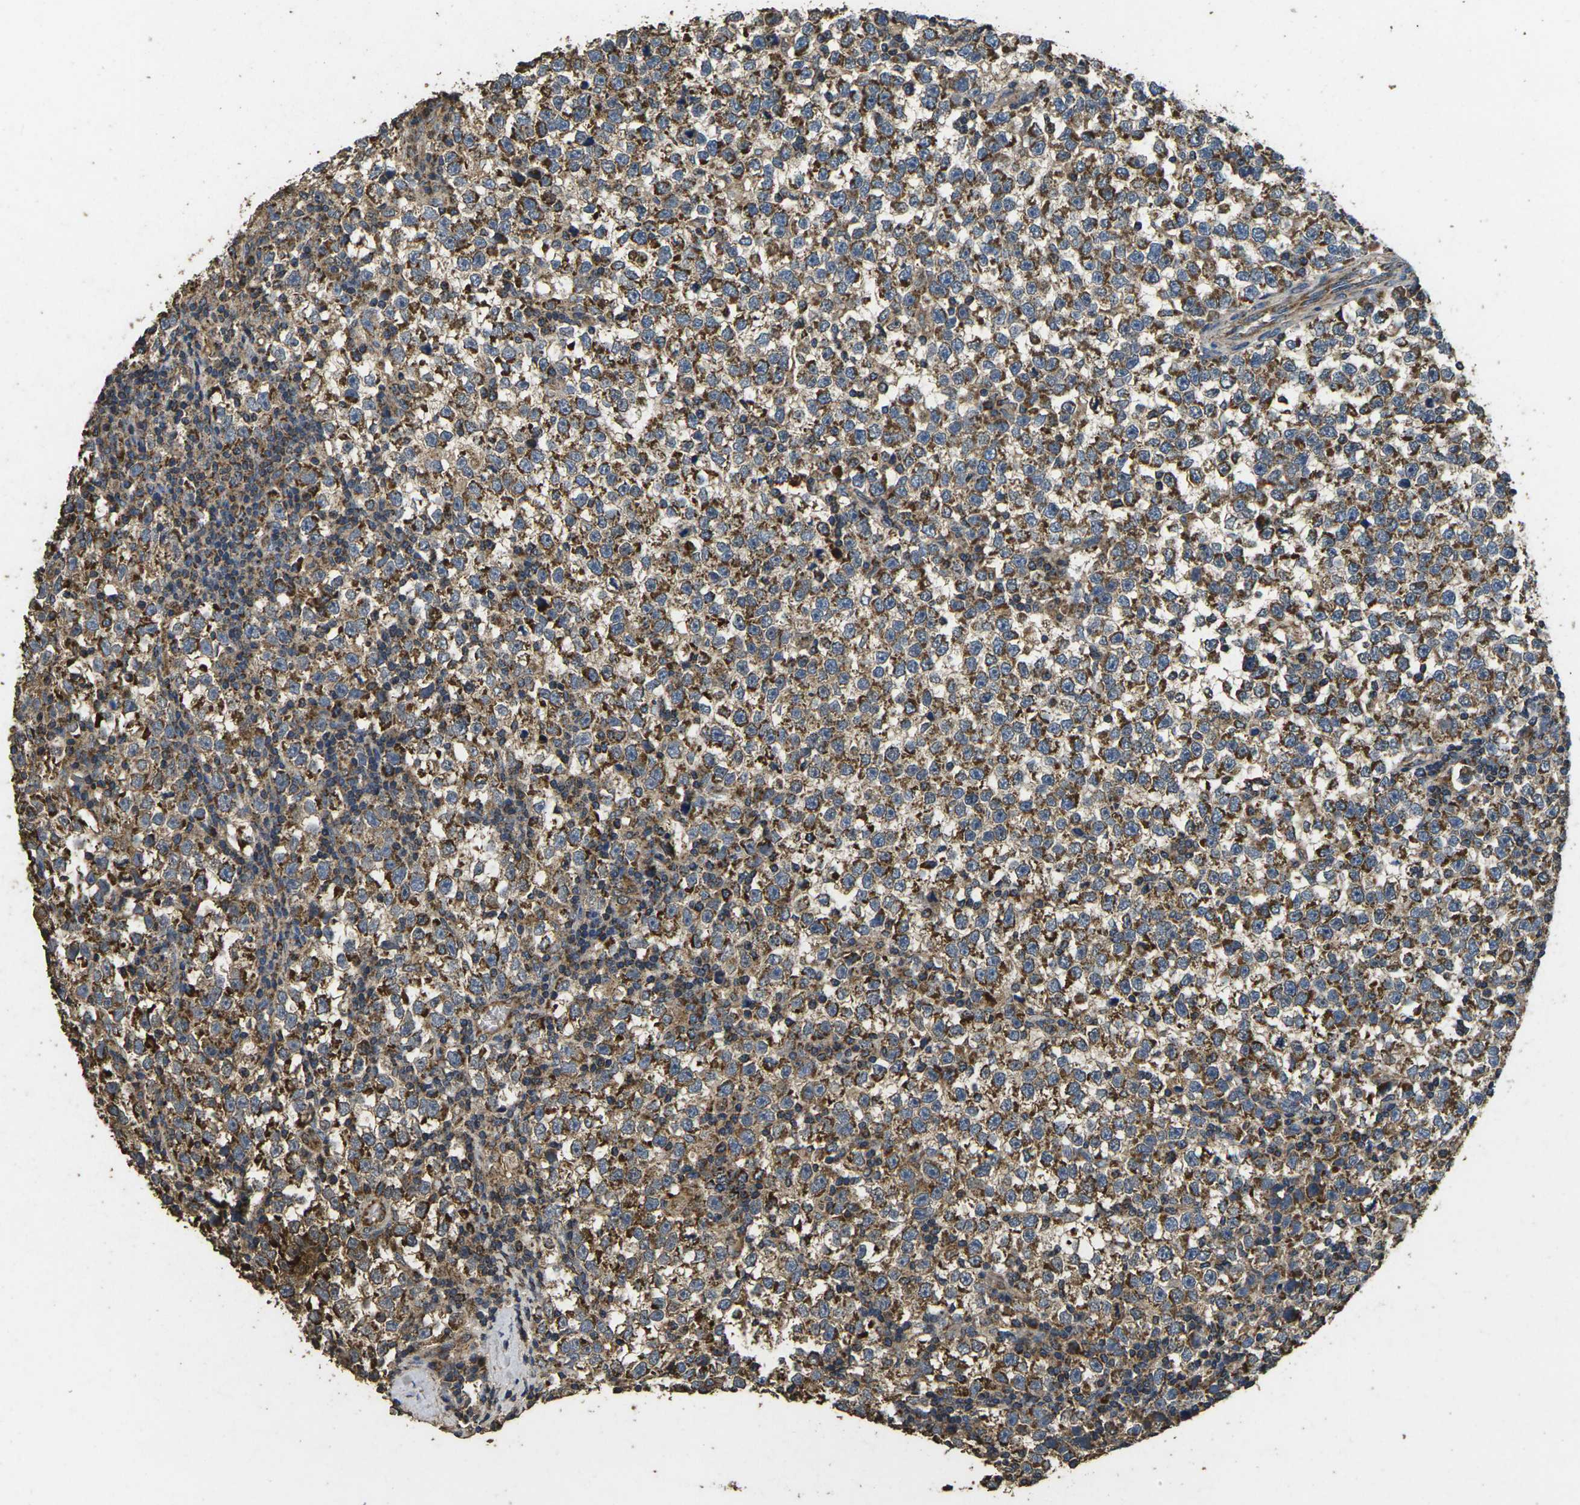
{"staining": {"intensity": "moderate", "quantity": ">75%", "location": "cytoplasmic/membranous"}, "tissue": "testis cancer", "cell_type": "Tumor cells", "image_type": "cancer", "snomed": [{"axis": "morphology", "description": "Seminoma, NOS"}, {"axis": "topography", "description": "Testis"}], "caption": "Tumor cells display medium levels of moderate cytoplasmic/membranous expression in about >75% of cells in testis seminoma.", "gene": "MAPK11", "patient": {"sex": "male", "age": 43}}